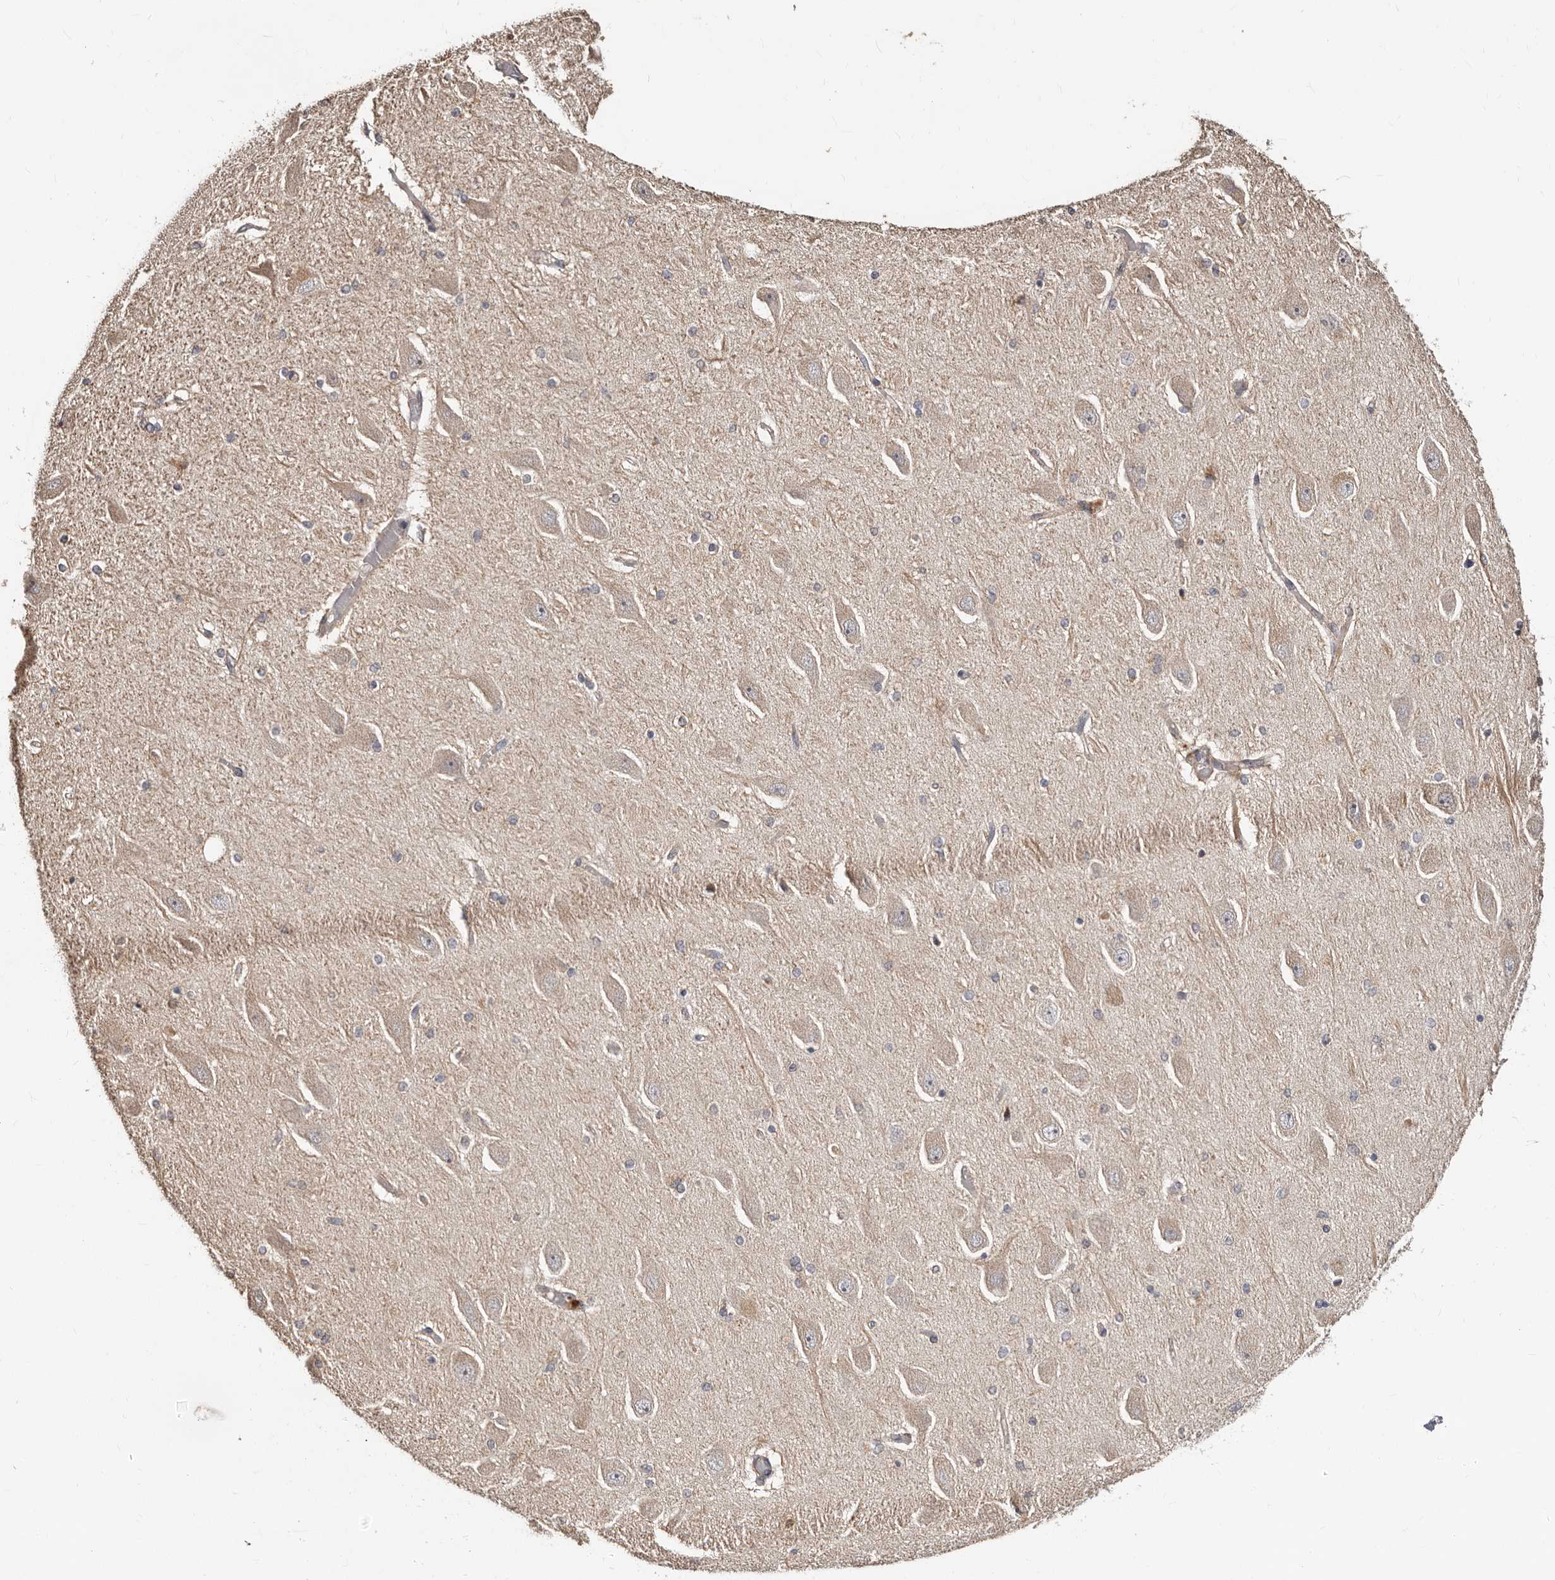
{"staining": {"intensity": "negative", "quantity": "none", "location": "none"}, "tissue": "hippocampus", "cell_type": "Glial cells", "image_type": "normal", "snomed": [{"axis": "morphology", "description": "Normal tissue, NOS"}, {"axis": "topography", "description": "Hippocampus"}], "caption": "This is an immunohistochemistry histopathology image of benign hippocampus. There is no expression in glial cells.", "gene": "APOL6", "patient": {"sex": "female", "age": 54}}